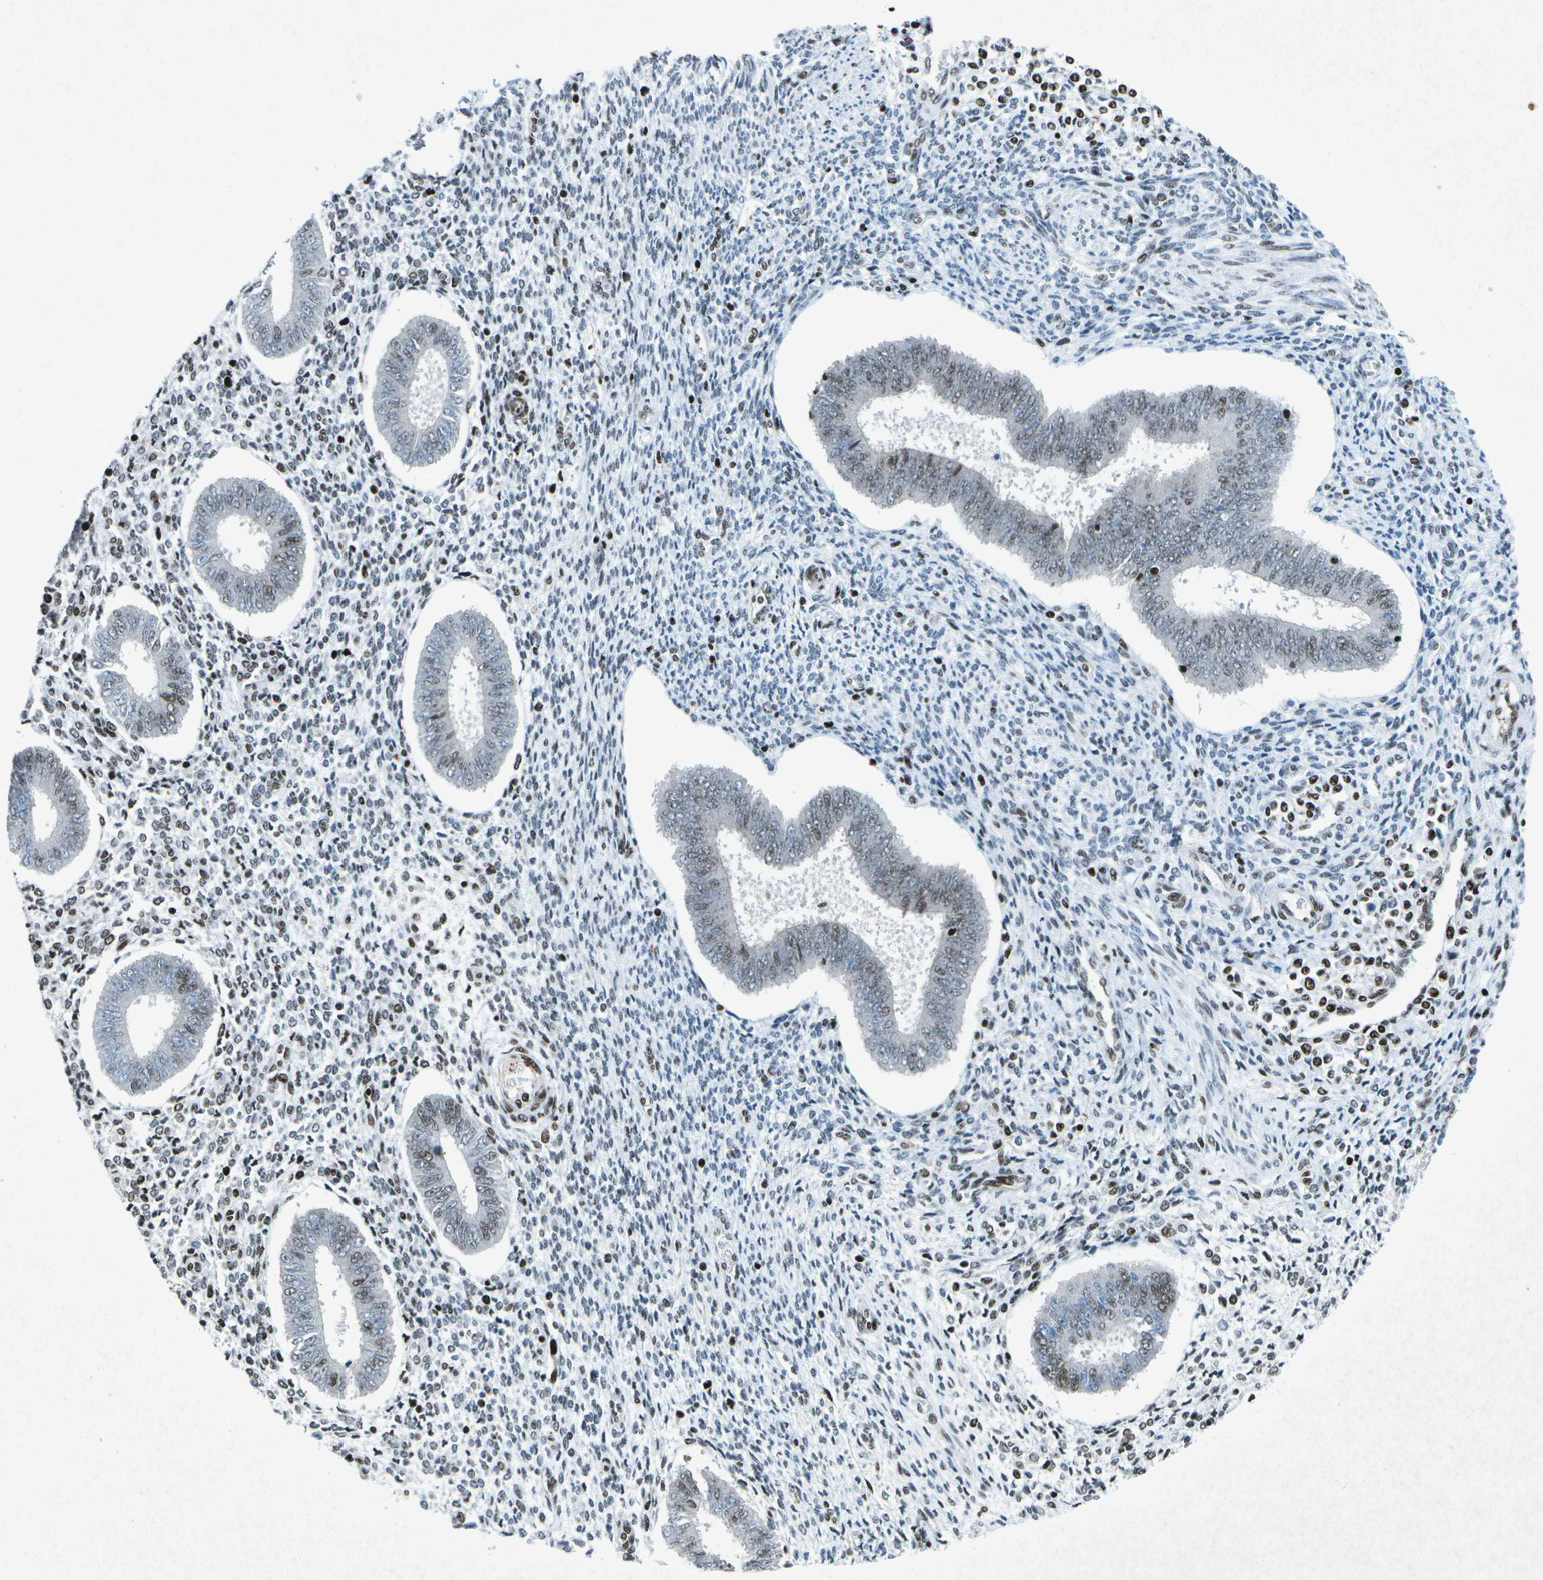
{"staining": {"intensity": "moderate", "quantity": "25%-75%", "location": "nuclear"}, "tissue": "endometrium", "cell_type": "Cells in endometrial stroma", "image_type": "normal", "snomed": [{"axis": "morphology", "description": "Normal tissue, NOS"}, {"axis": "topography", "description": "Endometrium"}], "caption": "Protein positivity by immunohistochemistry (IHC) shows moderate nuclear staining in approximately 25%-75% of cells in endometrial stroma in normal endometrium. The protein is shown in brown color, while the nuclei are stained blue.", "gene": "MTA2", "patient": {"sex": "female", "age": 35}}